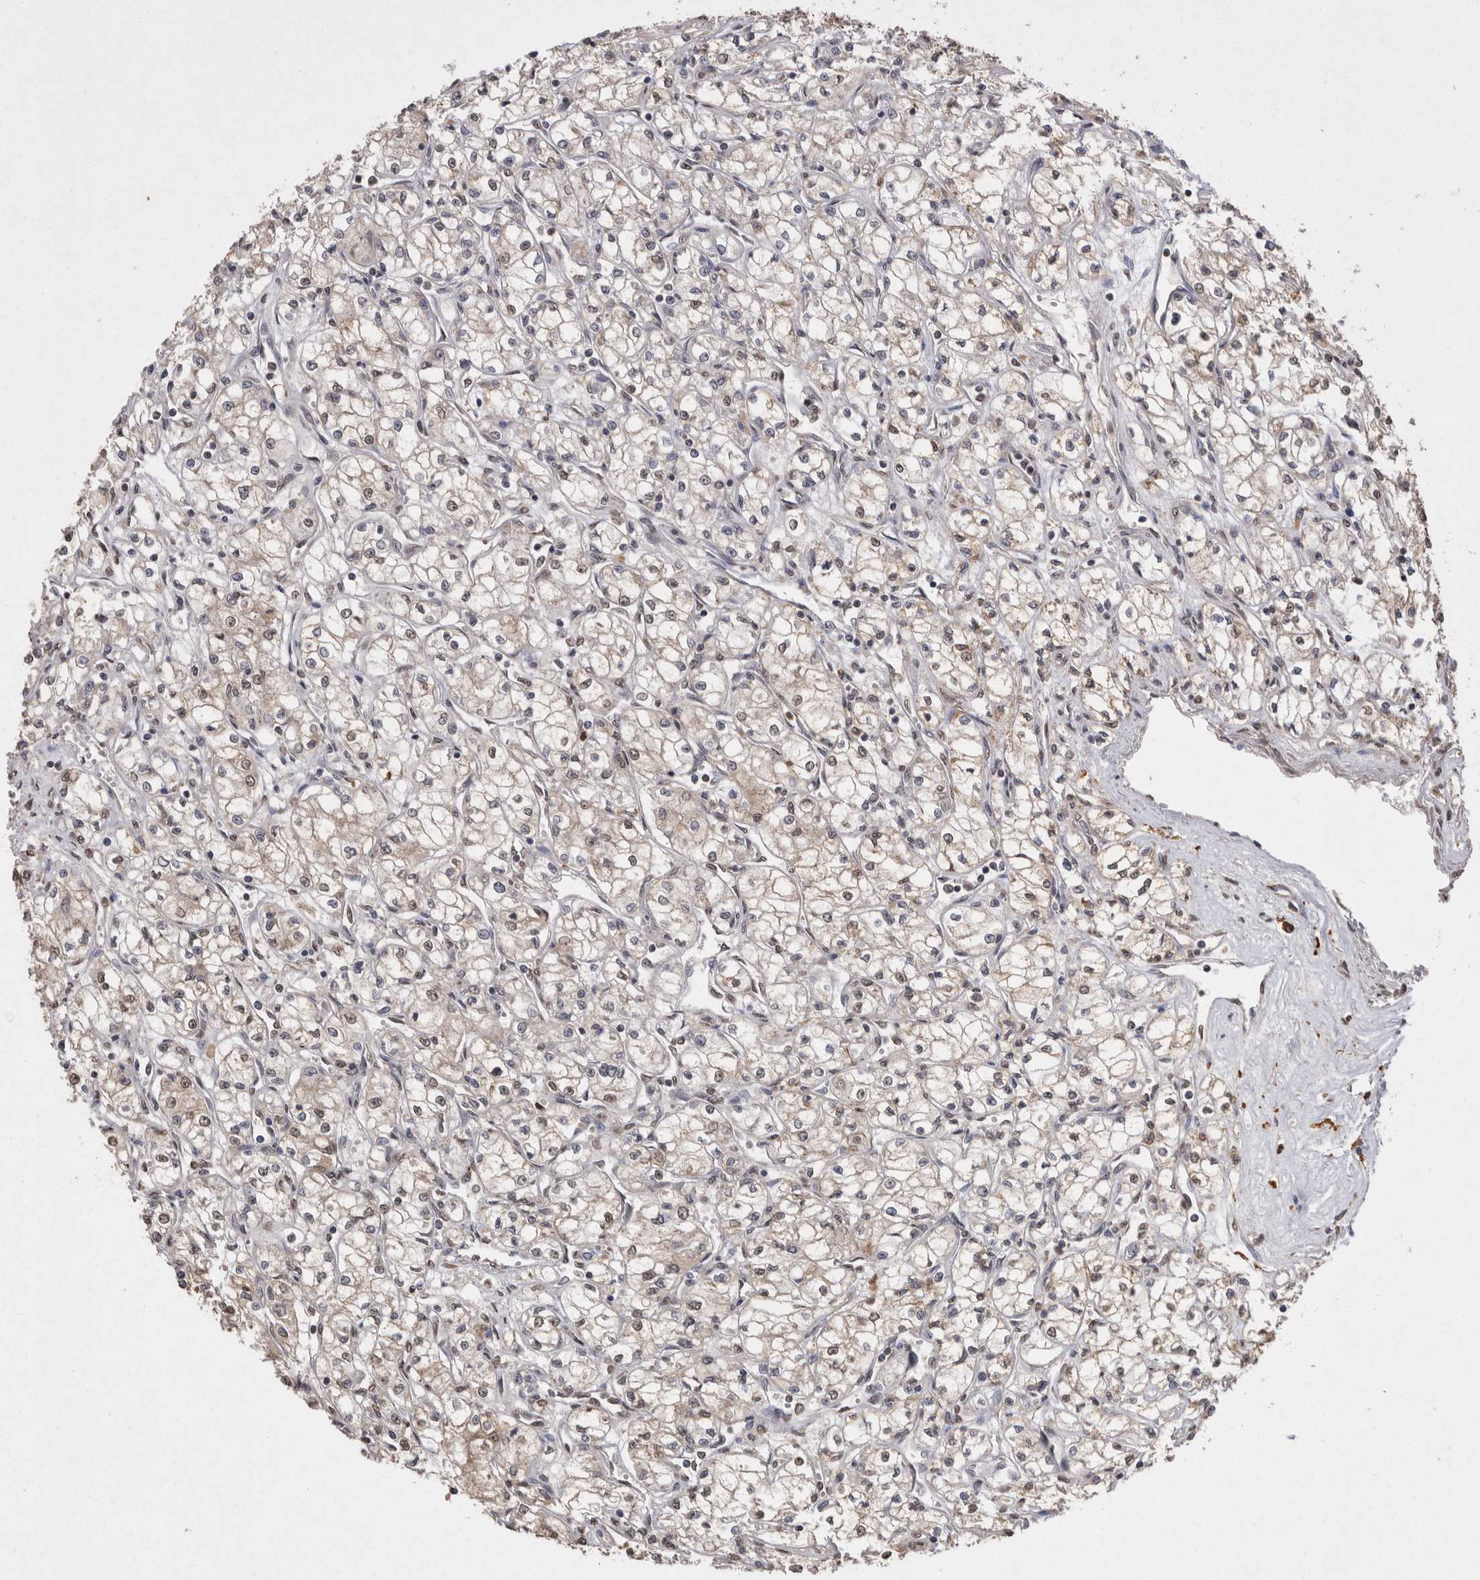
{"staining": {"intensity": "weak", "quantity": ">75%", "location": "nuclear"}, "tissue": "renal cancer", "cell_type": "Tumor cells", "image_type": "cancer", "snomed": [{"axis": "morphology", "description": "Normal tissue, NOS"}, {"axis": "morphology", "description": "Adenocarcinoma, NOS"}, {"axis": "topography", "description": "Kidney"}], "caption": "Protein staining exhibits weak nuclear staining in about >75% of tumor cells in renal cancer (adenocarcinoma).", "gene": "GRK5", "patient": {"sex": "male", "age": 59}}